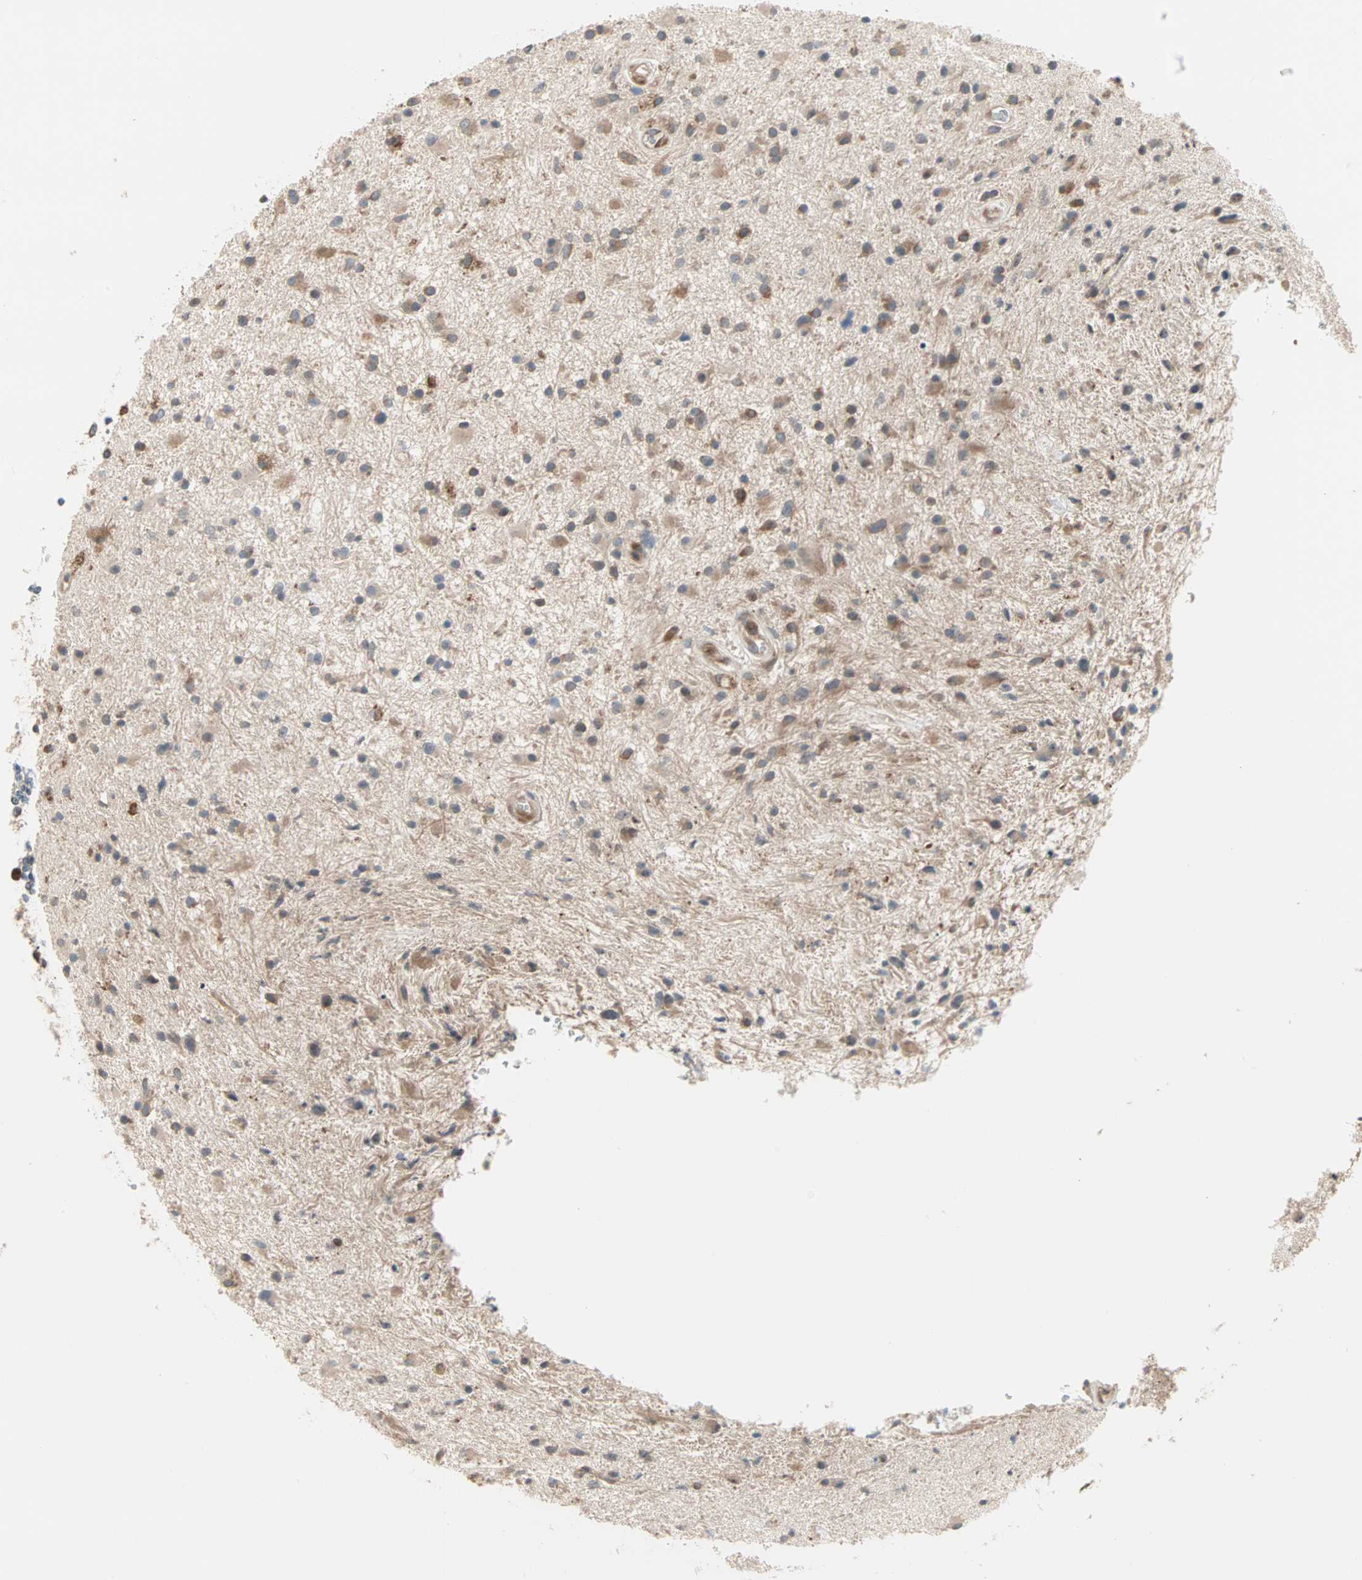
{"staining": {"intensity": "moderate", "quantity": ">75%", "location": "cytoplasmic/membranous"}, "tissue": "glioma", "cell_type": "Tumor cells", "image_type": "cancer", "snomed": [{"axis": "morphology", "description": "Glioma, malignant, High grade"}, {"axis": "topography", "description": "Brain"}], "caption": "Immunohistochemical staining of glioma exhibits medium levels of moderate cytoplasmic/membranous protein staining in approximately >75% of tumor cells.", "gene": "SAR1A", "patient": {"sex": "male", "age": 33}}